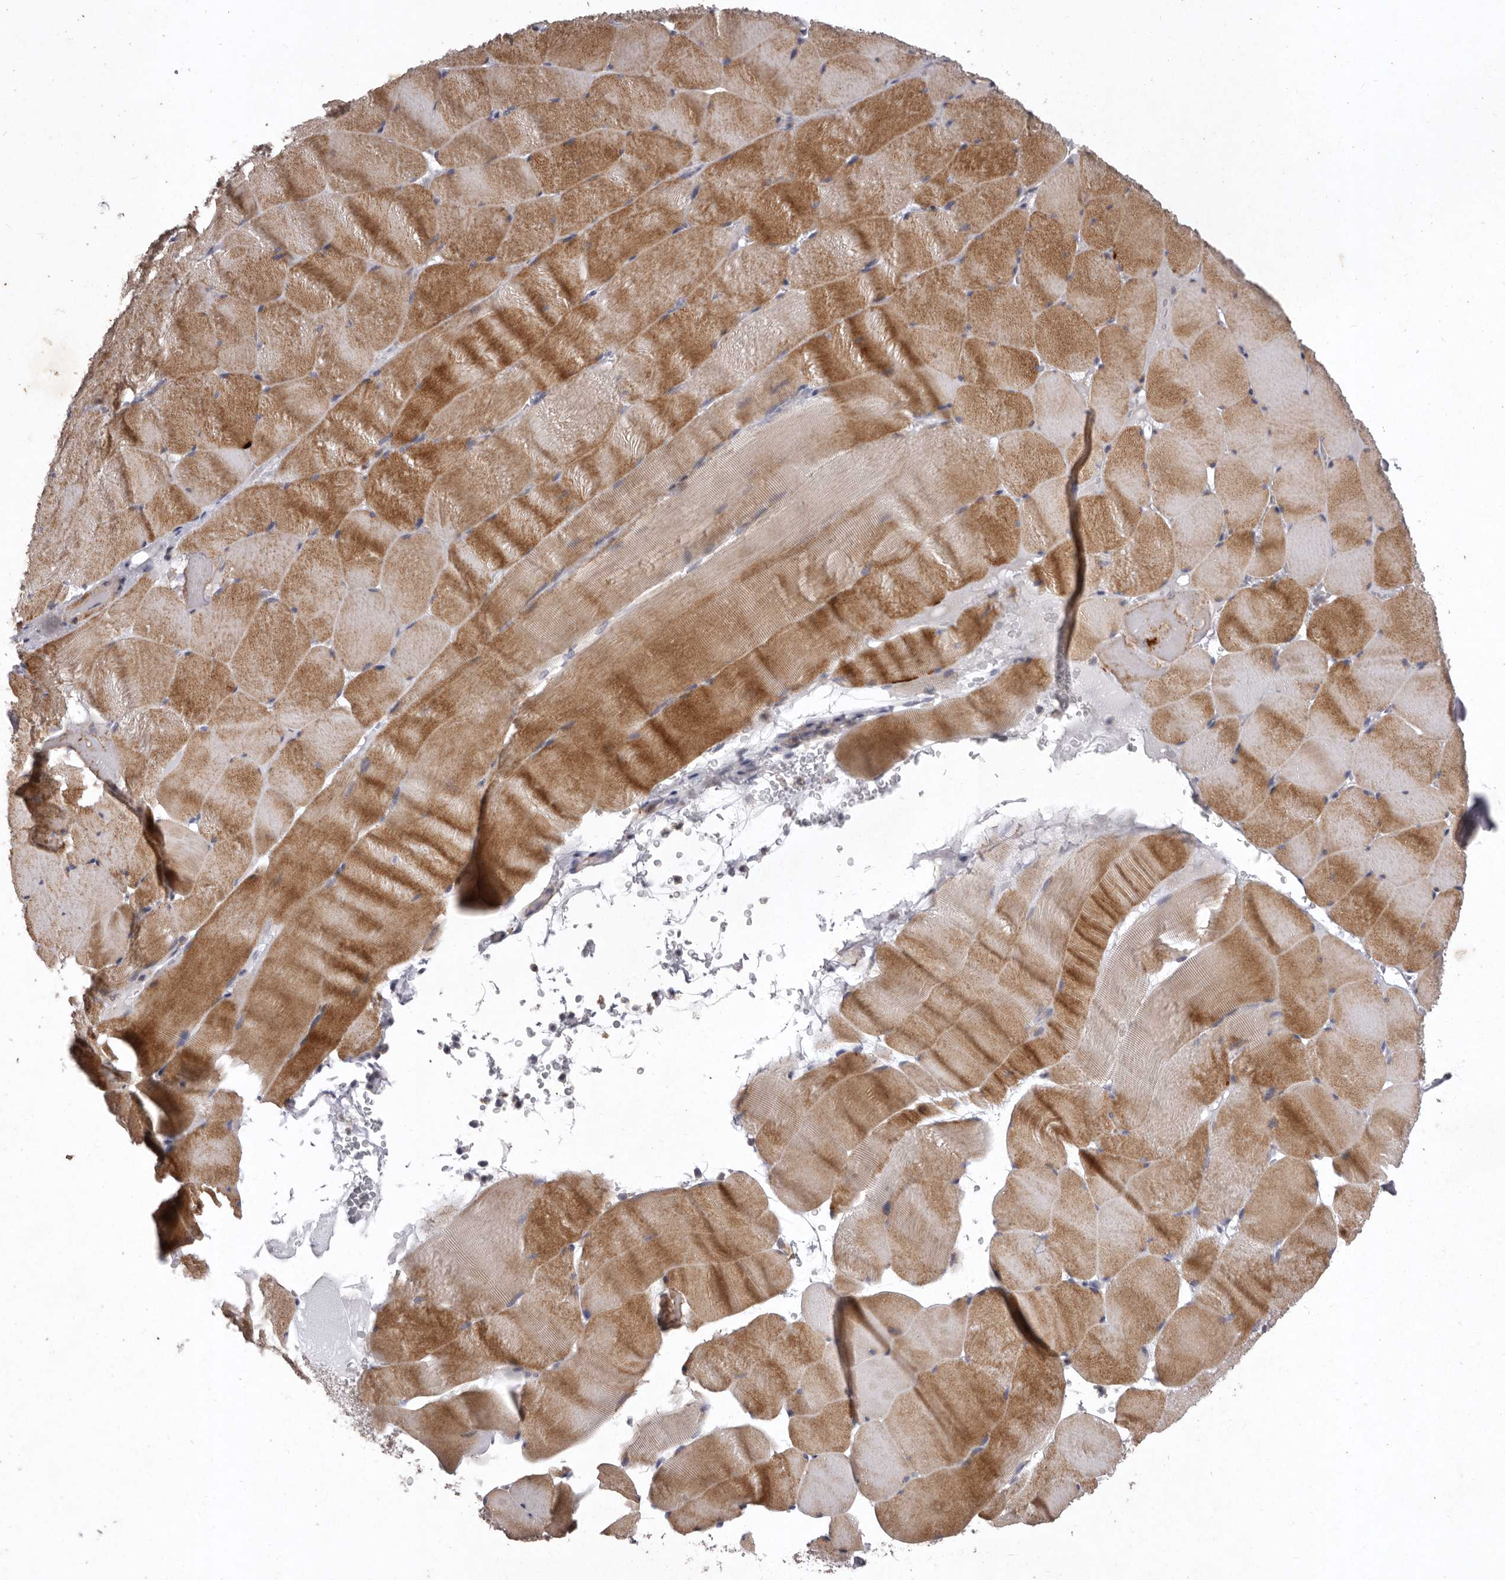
{"staining": {"intensity": "moderate", "quantity": ">75%", "location": "cytoplasmic/membranous"}, "tissue": "skeletal muscle", "cell_type": "Myocytes", "image_type": "normal", "snomed": [{"axis": "morphology", "description": "Normal tissue, NOS"}, {"axis": "topography", "description": "Skeletal muscle"}], "caption": "Immunohistochemistry (IHC) of unremarkable skeletal muscle shows medium levels of moderate cytoplasmic/membranous staining in approximately >75% of myocytes.", "gene": "NKAIN4", "patient": {"sex": "male", "age": 62}}